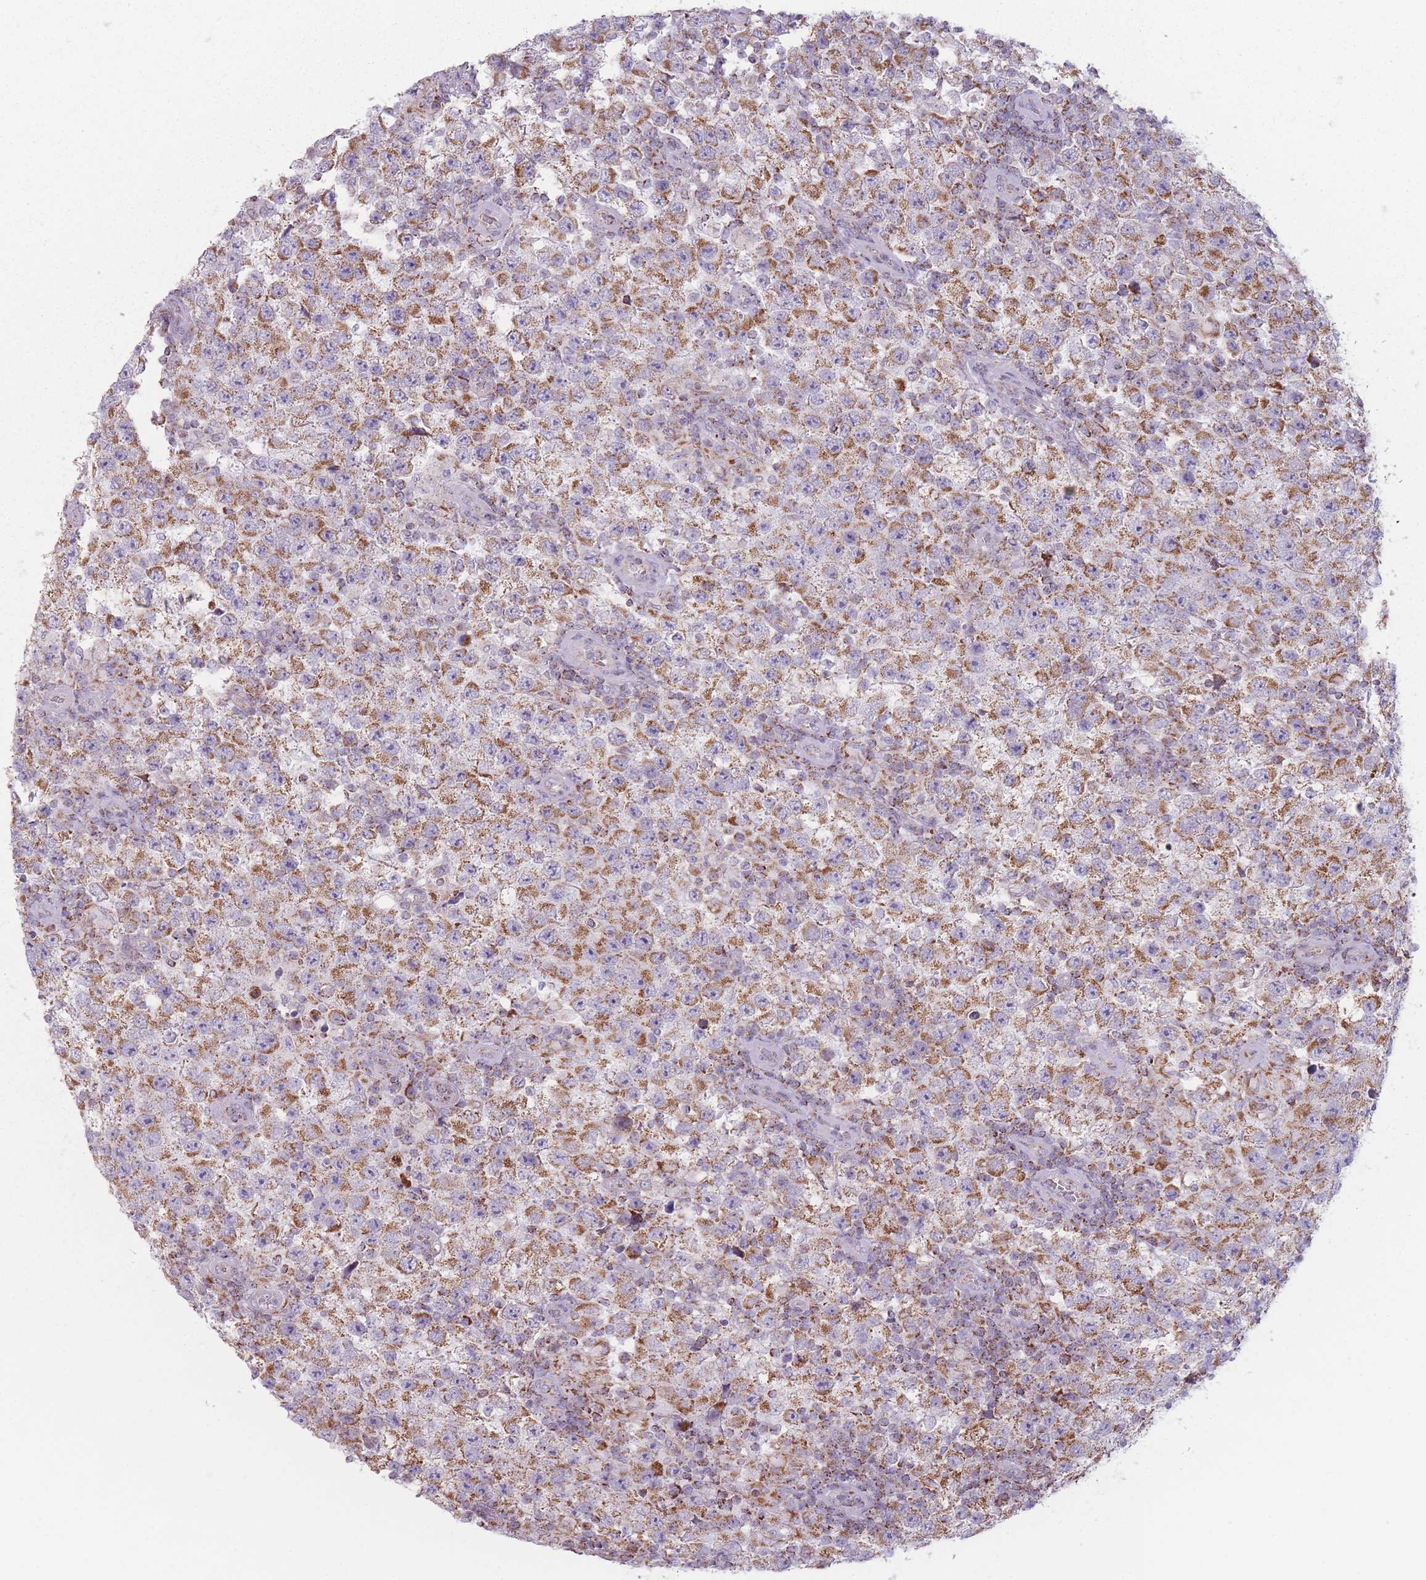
{"staining": {"intensity": "moderate", "quantity": ">75%", "location": "cytoplasmic/membranous"}, "tissue": "testis cancer", "cell_type": "Tumor cells", "image_type": "cancer", "snomed": [{"axis": "morphology", "description": "Normal tissue, NOS"}, {"axis": "morphology", "description": "Urothelial carcinoma, High grade"}, {"axis": "morphology", "description": "Seminoma, NOS"}, {"axis": "morphology", "description": "Carcinoma, Embryonal, NOS"}, {"axis": "topography", "description": "Urinary bladder"}, {"axis": "topography", "description": "Testis"}], "caption": "Human testis cancer stained with a protein marker displays moderate staining in tumor cells.", "gene": "DCHS1", "patient": {"sex": "male", "age": 41}}